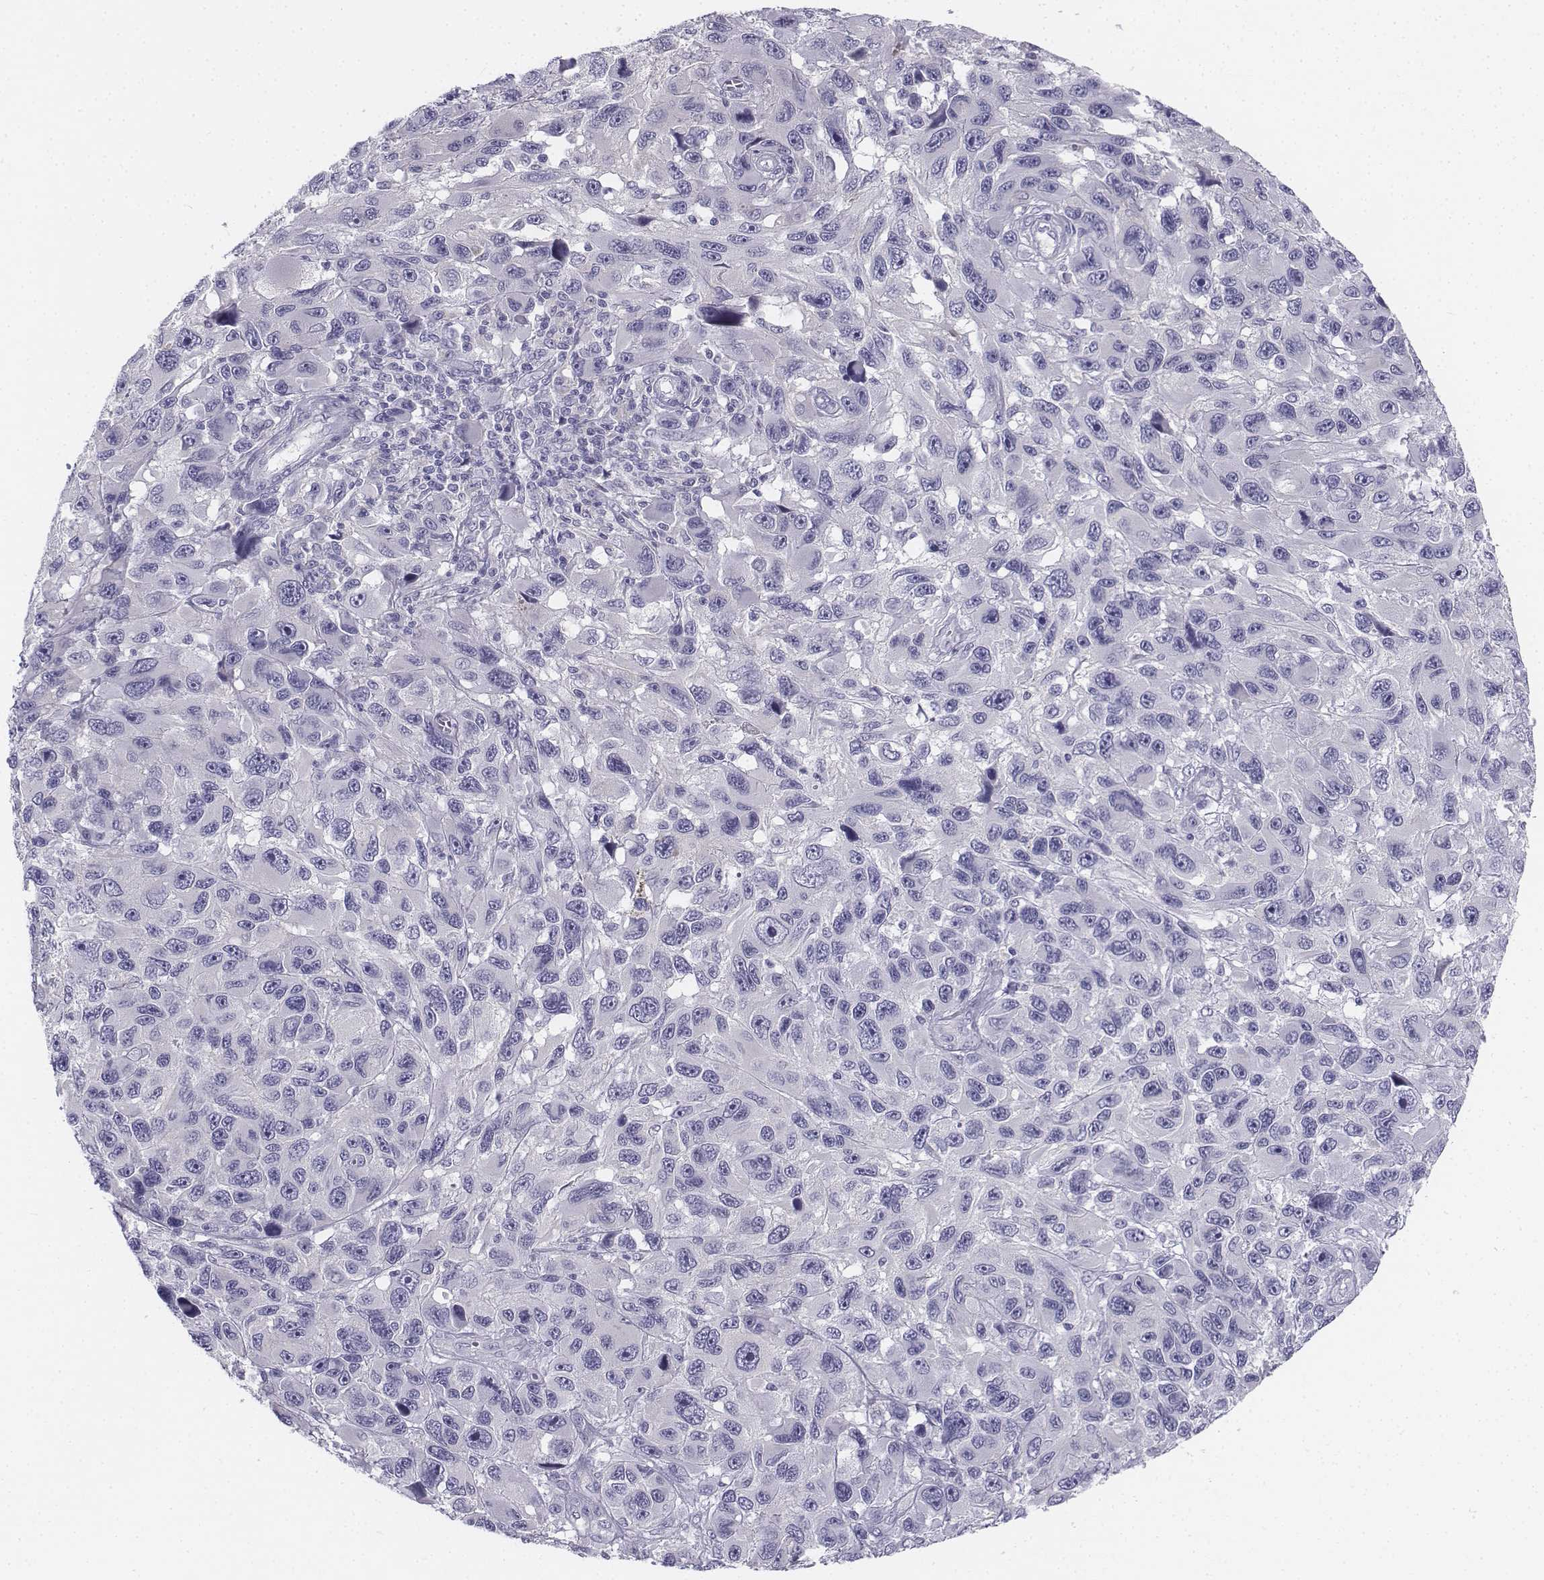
{"staining": {"intensity": "negative", "quantity": "none", "location": "none"}, "tissue": "melanoma", "cell_type": "Tumor cells", "image_type": "cancer", "snomed": [{"axis": "morphology", "description": "Malignant melanoma, NOS"}, {"axis": "topography", "description": "Skin"}], "caption": "This is an immunohistochemistry (IHC) photomicrograph of human melanoma. There is no positivity in tumor cells.", "gene": "TH", "patient": {"sex": "male", "age": 53}}